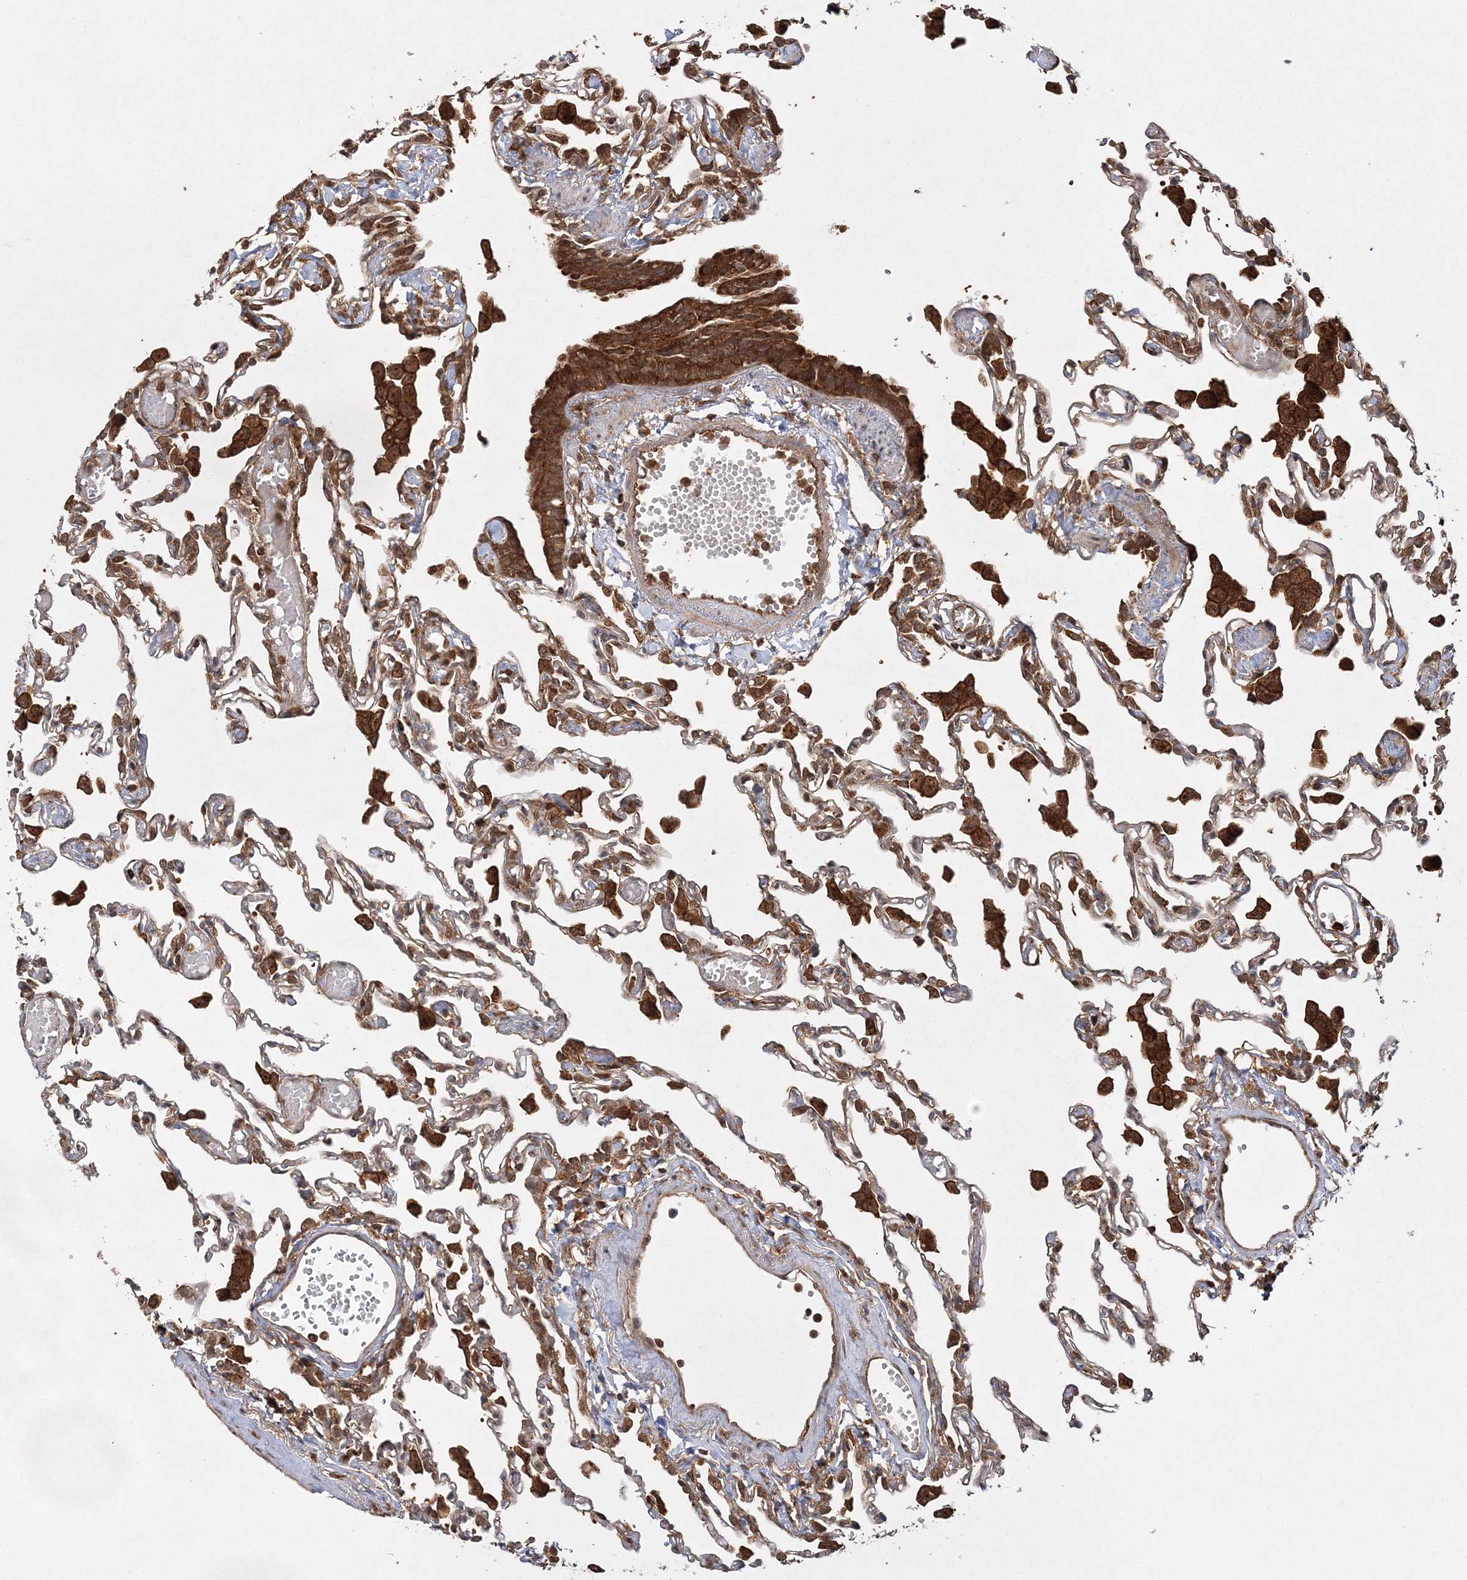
{"staining": {"intensity": "moderate", "quantity": ">75%", "location": "cytoplasmic/membranous"}, "tissue": "lung", "cell_type": "Alveolar cells", "image_type": "normal", "snomed": [{"axis": "morphology", "description": "Normal tissue, NOS"}, {"axis": "topography", "description": "Bronchus"}, {"axis": "topography", "description": "Lung"}], "caption": "IHC image of normal human lung stained for a protein (brown), which reveals medium levels of moderate cytoplasmic/membranous staining in approximately >75% of alveolar cells.", "gene": "WDR37", "patient": {"sex": "female", "age": 49}}